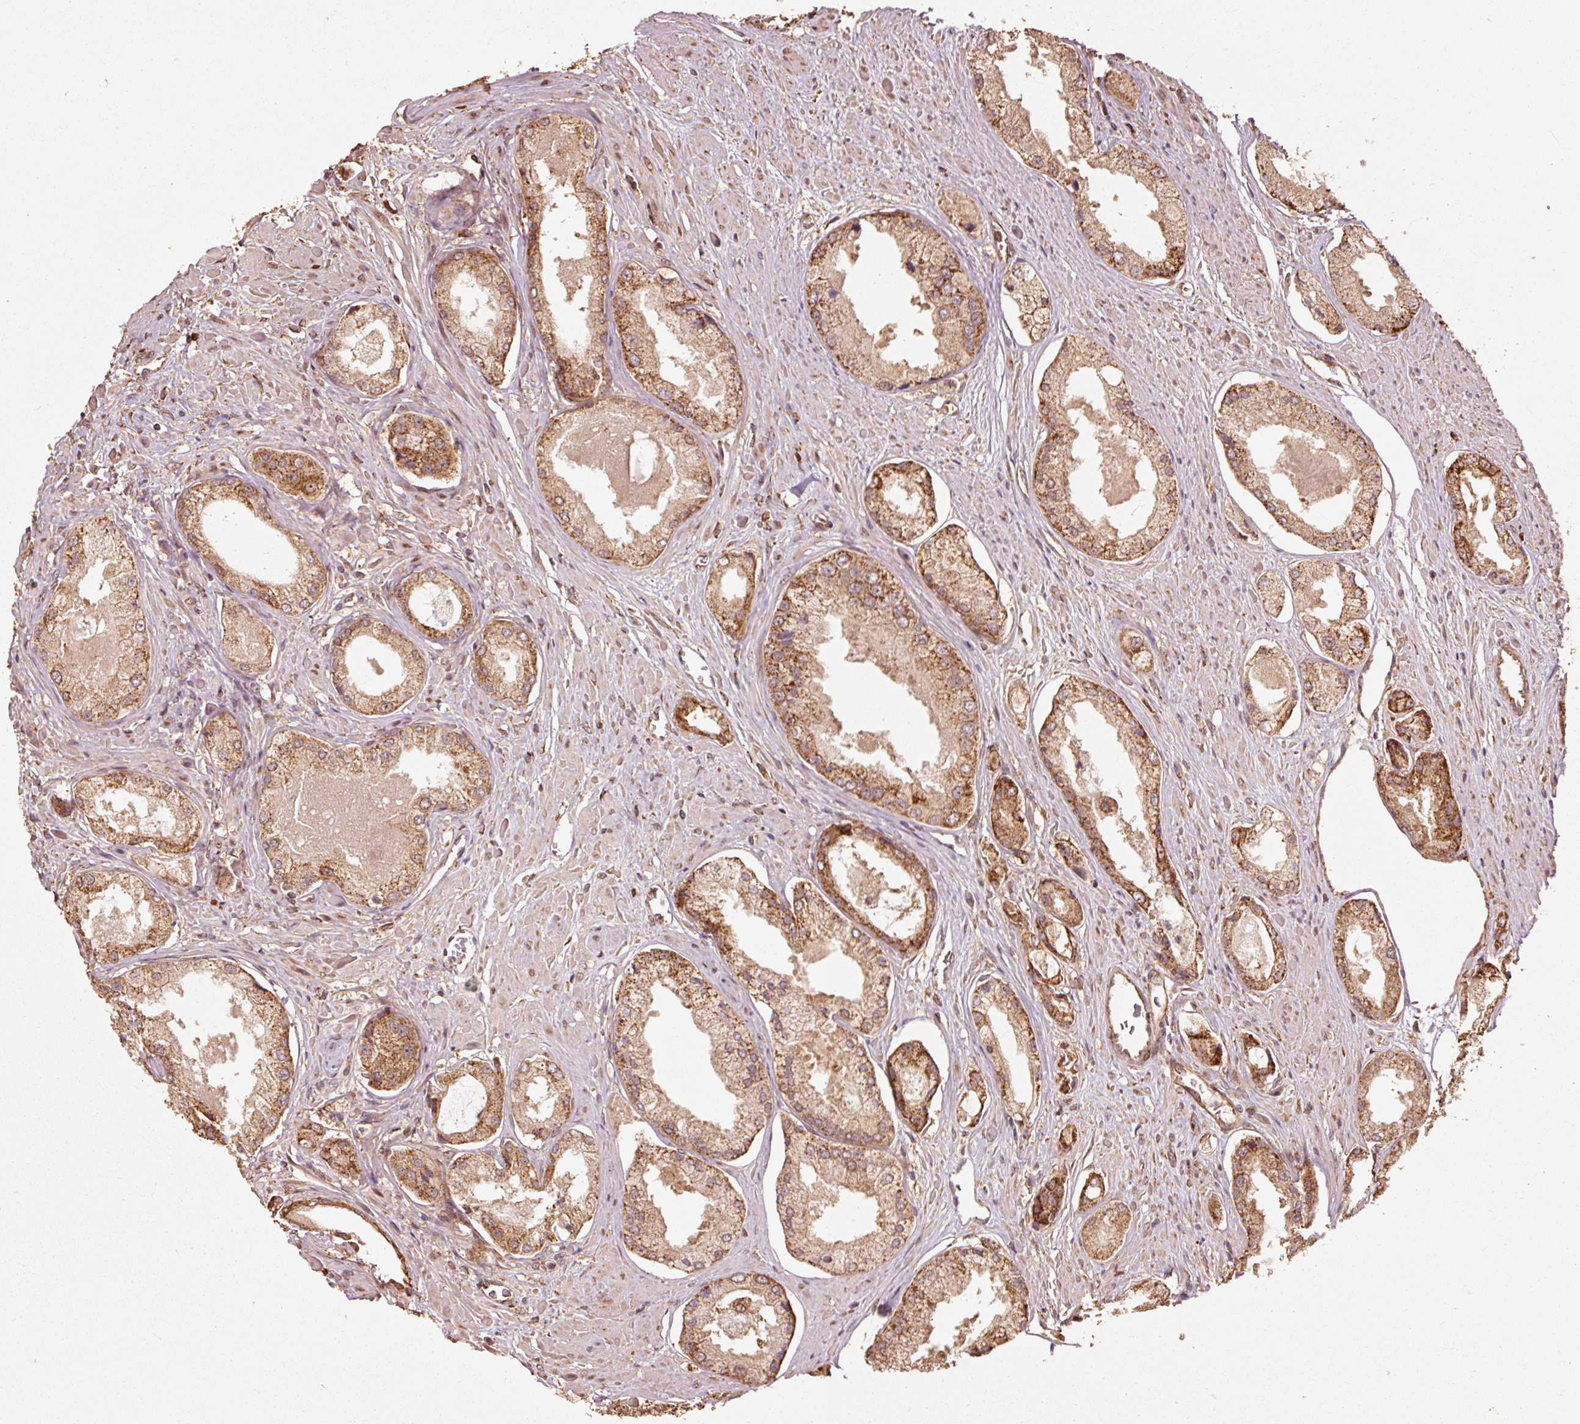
{"staining": {"intensity": "strong", "quantity": "25%-75%", "location": "cytoplasmic/membranous"}, "tissue": "prostate cancer", "cell_type": "Tumor cells", "image_type": "cancer", "snomed": [{"axis": "morphology", "description": "Adenocarcinoma, Low grade"}, {"axis": "topography", "description": "Prostate"}], "caption": "This image shows IHC staining of prostate cancer, with high strong cytoplasmic/membranous staining in approximately 25%-75% of tumor cells.", "gene": "MRPL16", "patient": {"sex": "male", "age": 68}}